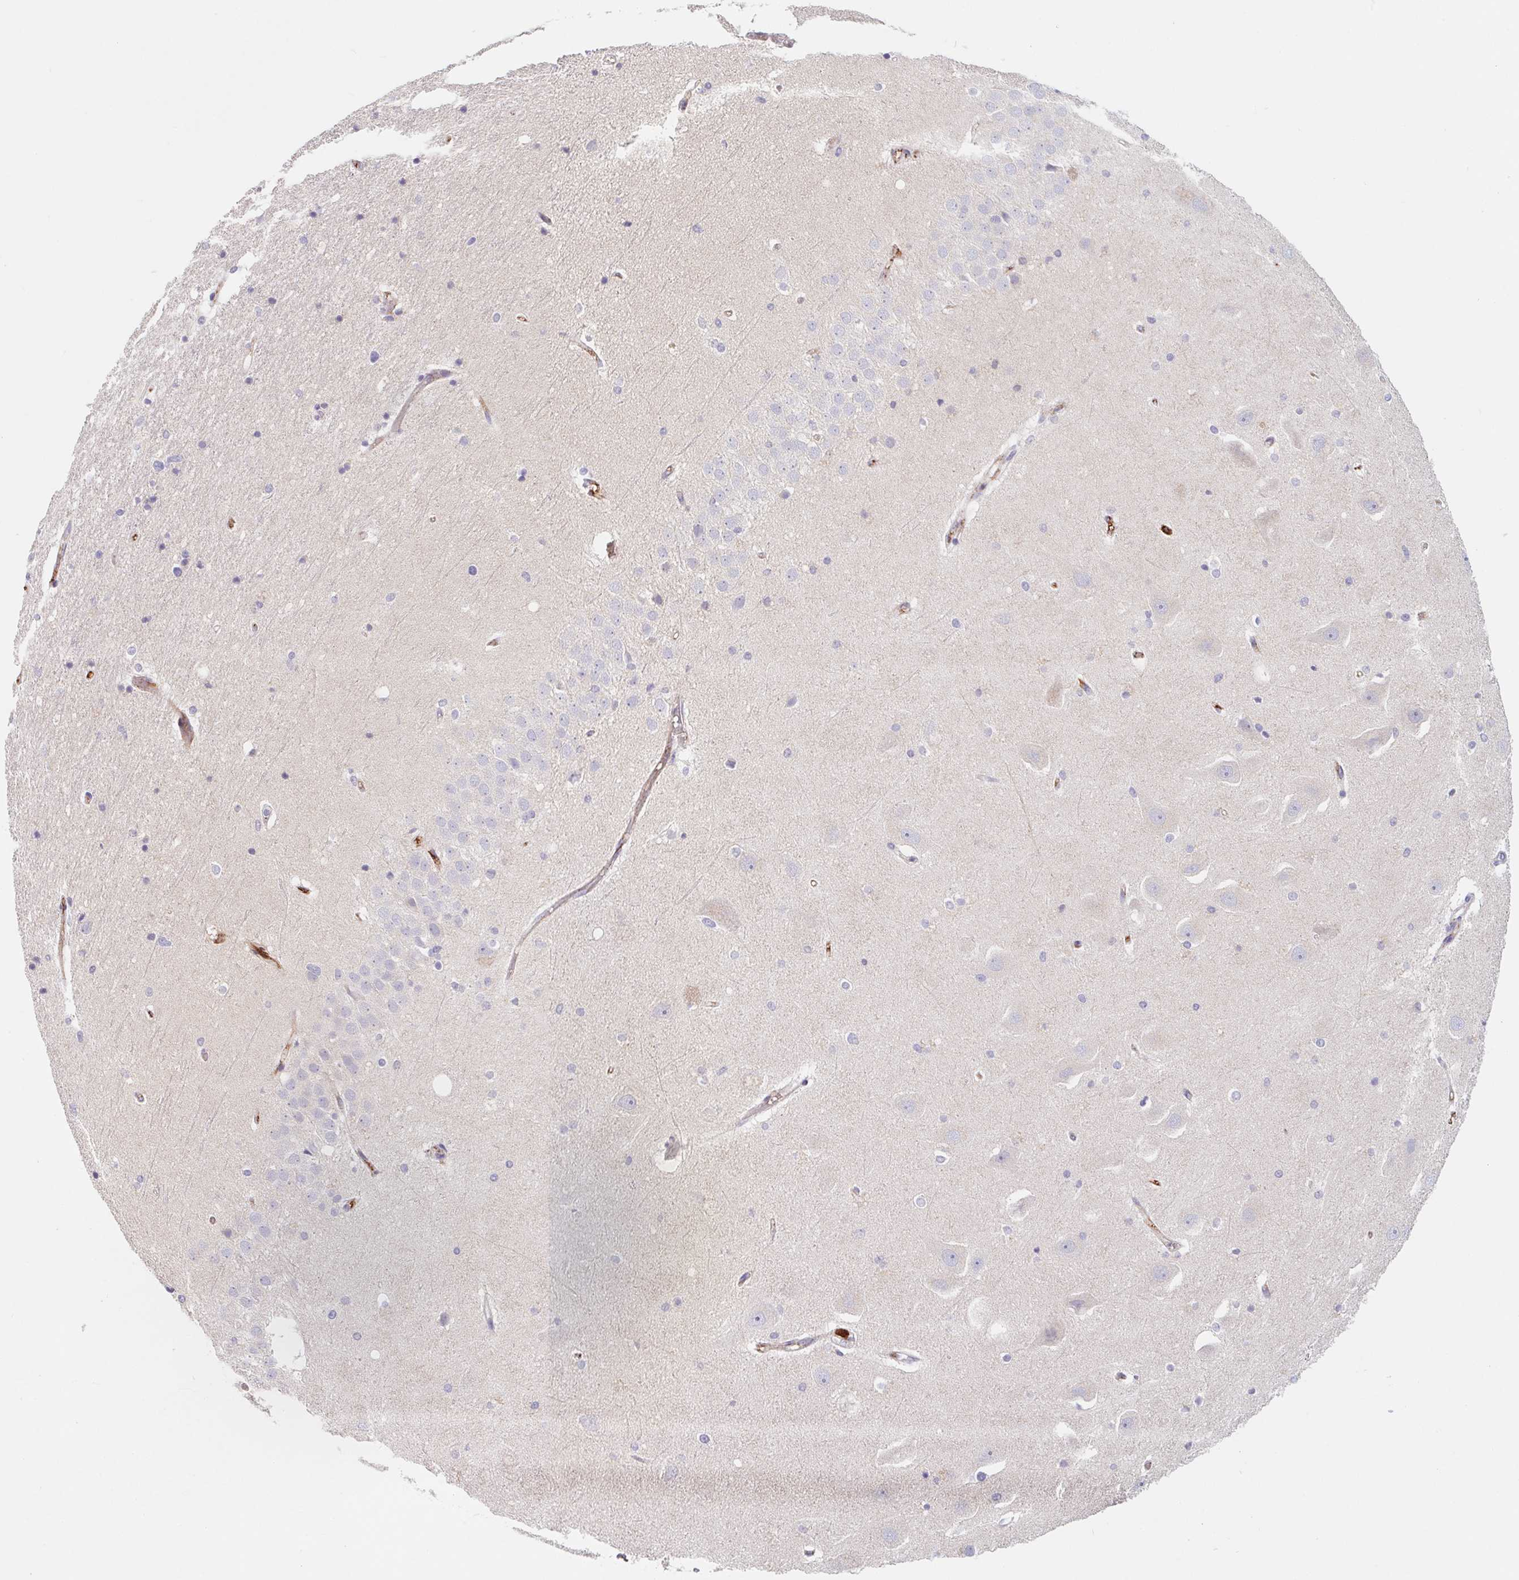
{"staining": {"intensity": "negative", "quantity": "none", "location": "none"}, "tissue": "hippocampus", "cell_type": "Glial cells", "image_type": "normal", "snomed": [{"axis": "morphology", "description": "Normal tissue, NOS"}, {"axis": "topography", "description": "Hippocampus"}], "caption": "Image shows no significant protein positivity in glial cells of normal hippocampus. (Stains: DAB (3,3'-diaminobenzidine) immunohistochemistry with hematoxylin counter stain, Microscopy: brightfield microscopy at high magnification).", "gene": "LPA", "patient": {"sex": "male", "age": 63}}